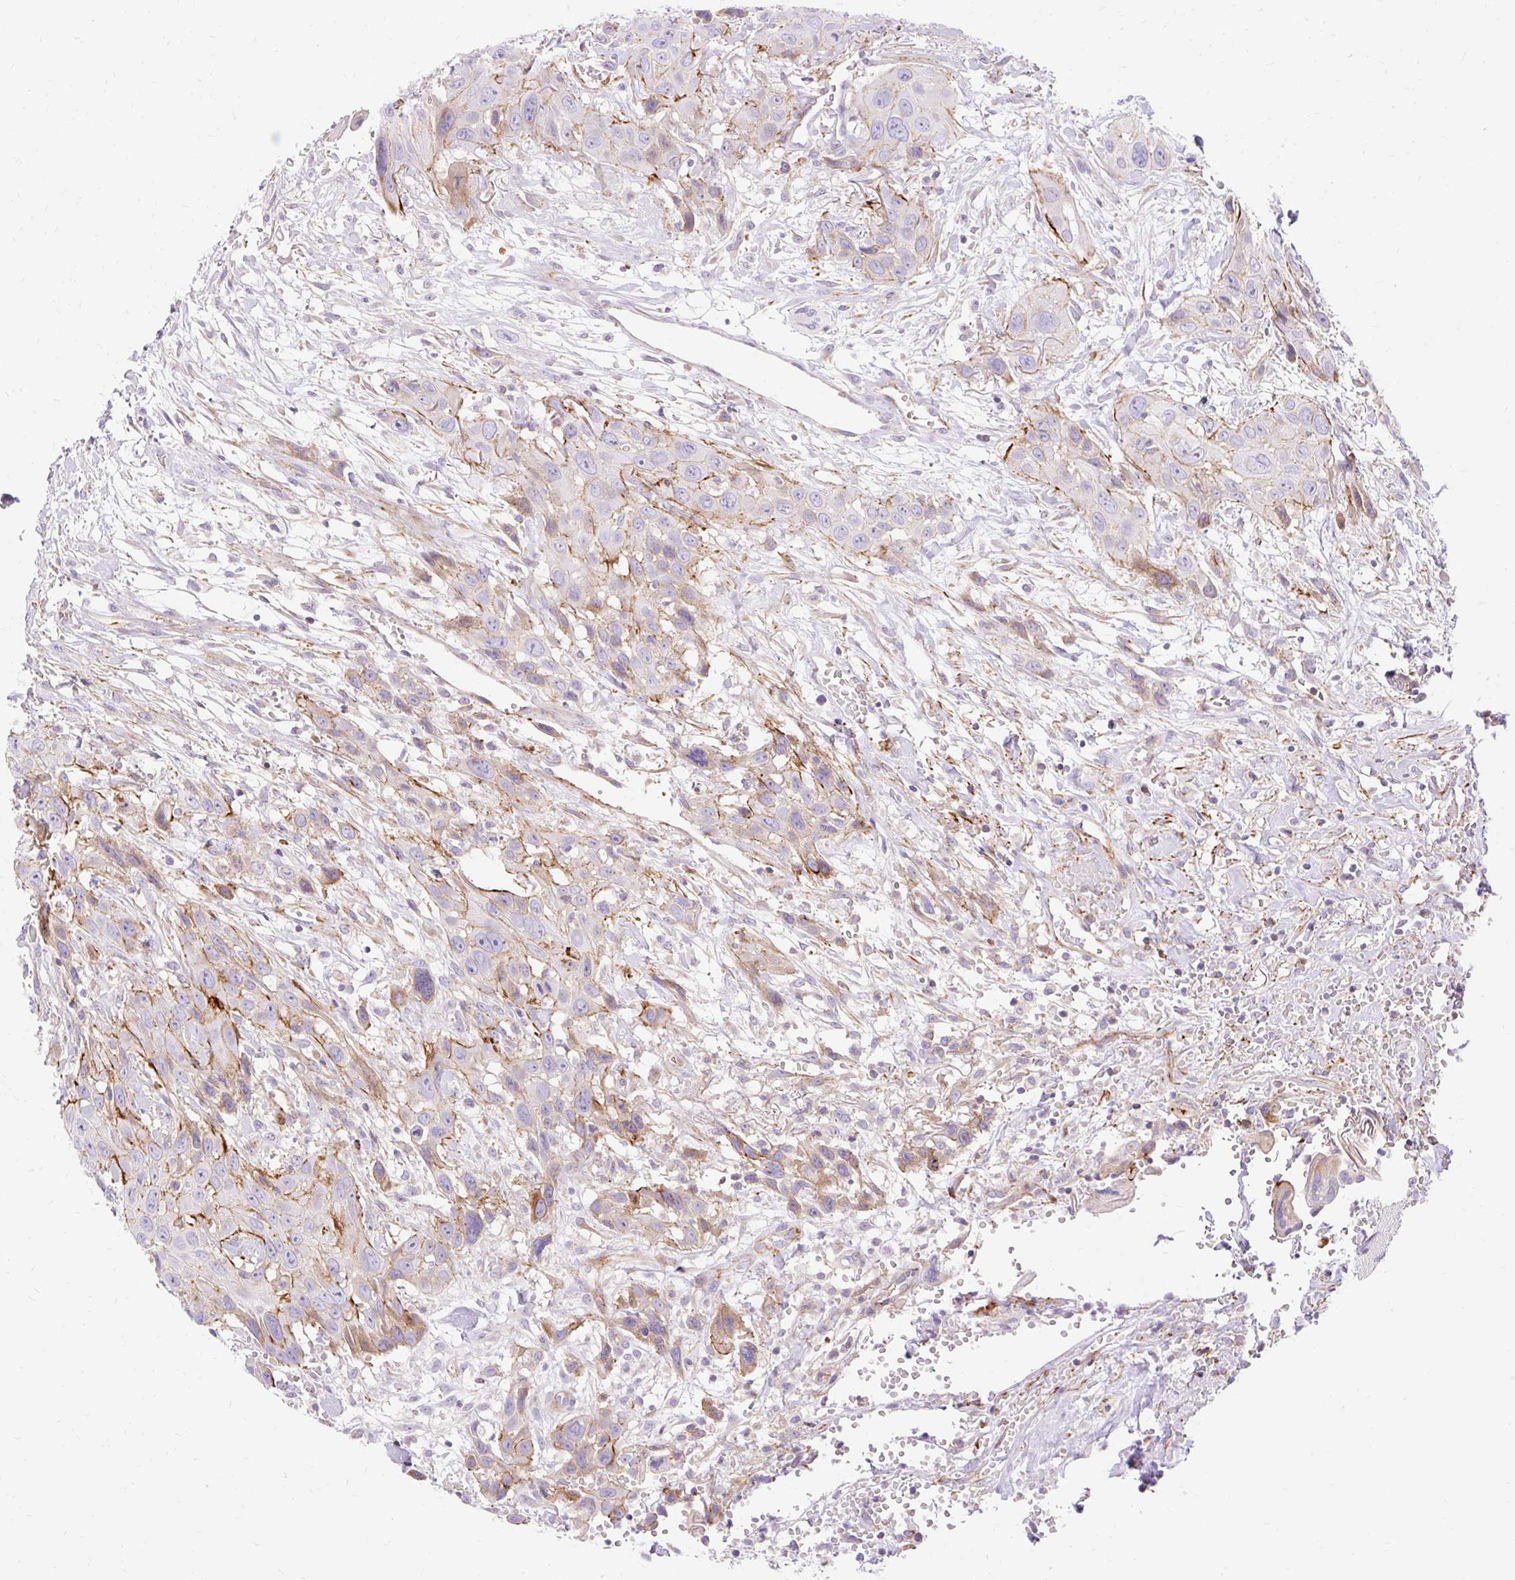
{"staining": {"intensity": "moderate", "quantity": "25%-75%", "location": "cytoplasmic/membranous"}, "tissue": "head and neck cancer", "cell_type": "Tumor cells", "image_type": "cancer", "snomed": [{"axis": "morphology", "description": "Squamous cell carcinoma, NOS"}, {"axis": "topography", "description": "Head-Neck"}], "caption": "IHC (DAB) staining of squamous cell carcinoma (head and neck) exhibits moderate cytoplasmic/membranous protein positivity in approximately 25%-75% of tumor cells. (brown staining indicates protein expression, while blue staining denotes nuclei).", "gene": "CORO7-PAM16", "patient": {"sex": "male", "age": 81}}